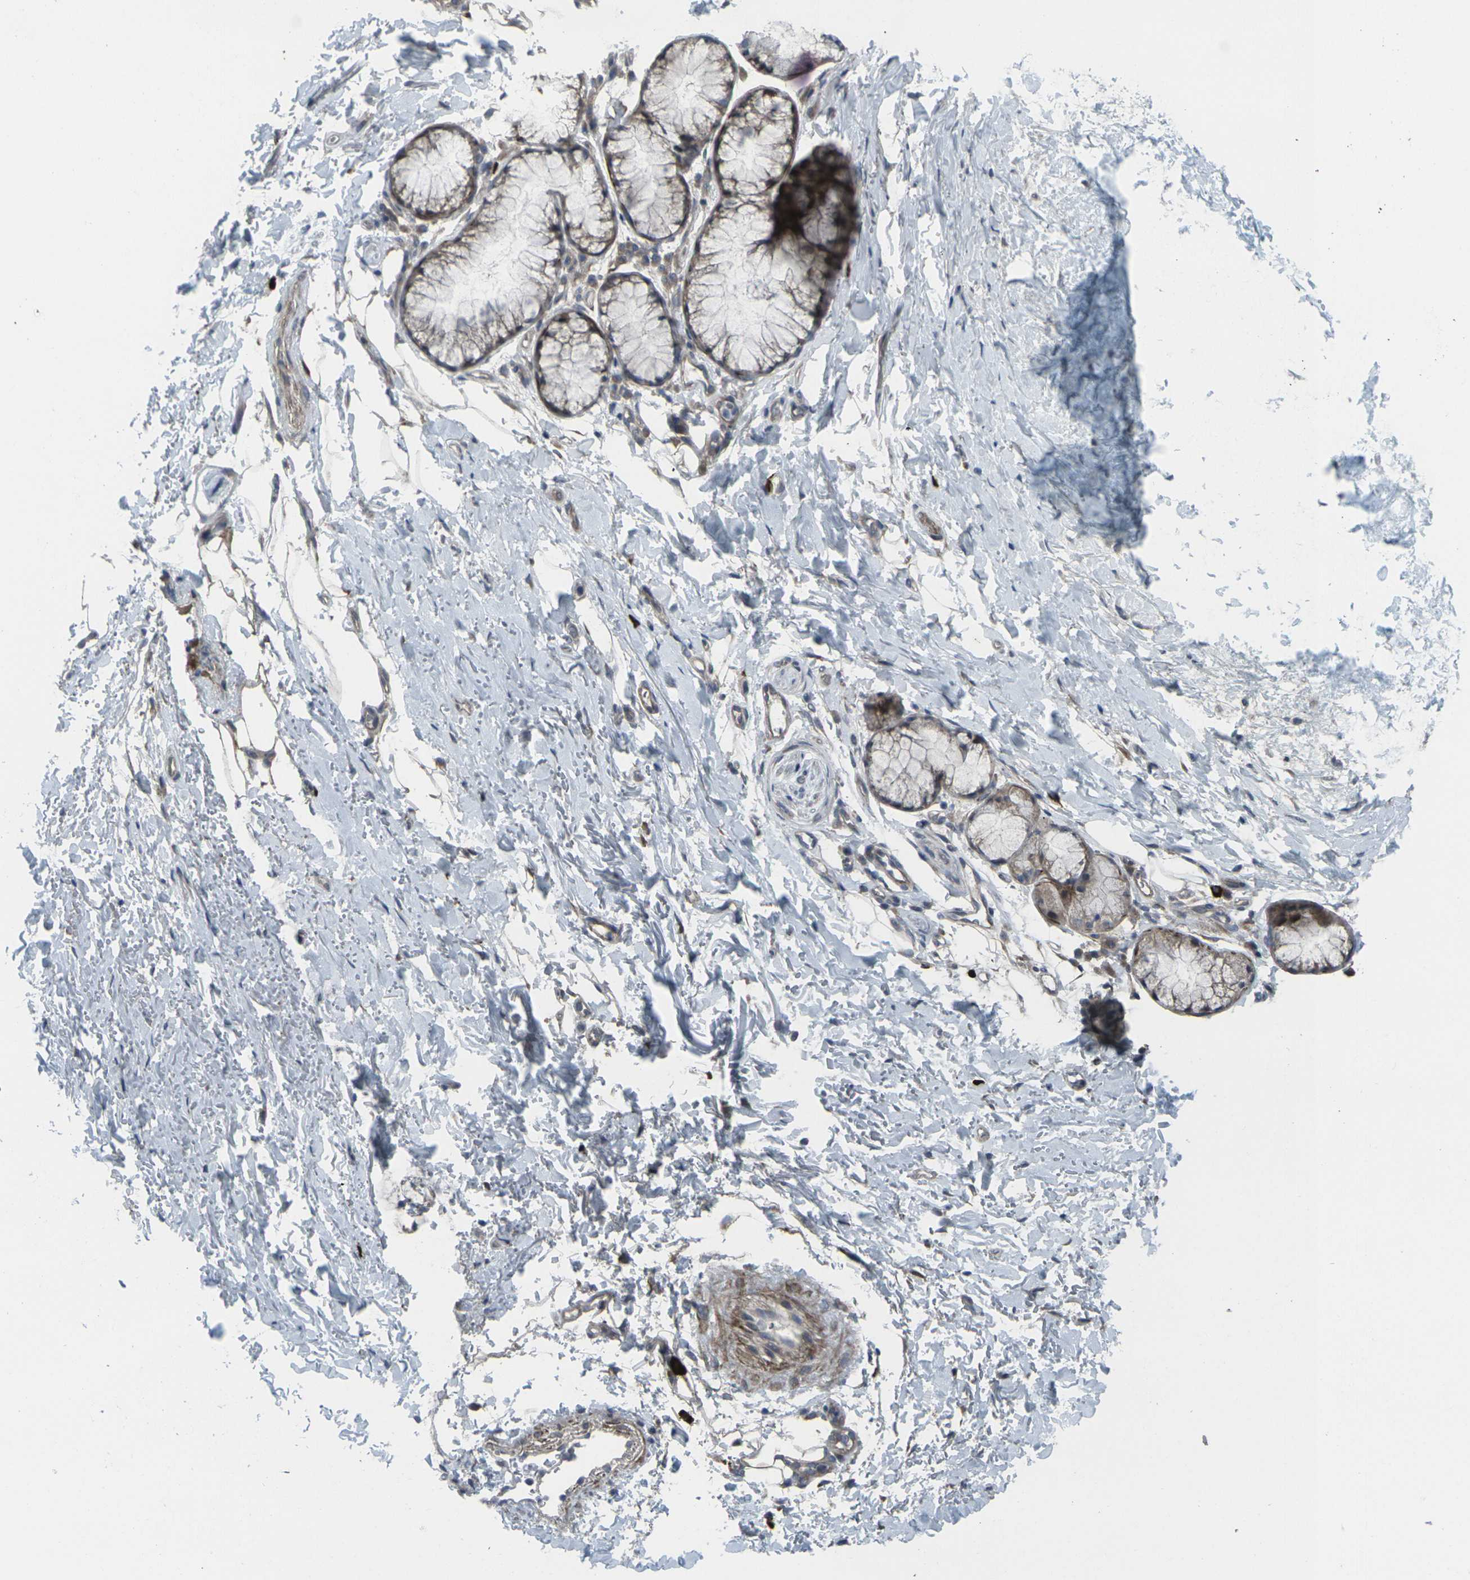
{"staining": {"intensity": "negative", "quantity": "none", "location": "none"}, "tissue": "adipose tissue", "cell_type": "Adipocytes", "image_type": "normal", "snomed": [{"axis": "morphology", "description": "Normal tissue, NOS"}, {"axis": "topography", "description": "Cartilage tissue"}, {"axis": "topography", "description": "Bronchus"}], "caption": "Adipose tissue was stained to show a protein in brown. There is no significant positivity in adipocytes. Nuclei are stained in blue.", "gene": "CCR10", "patient": {"sex": "female", "age": 73}}